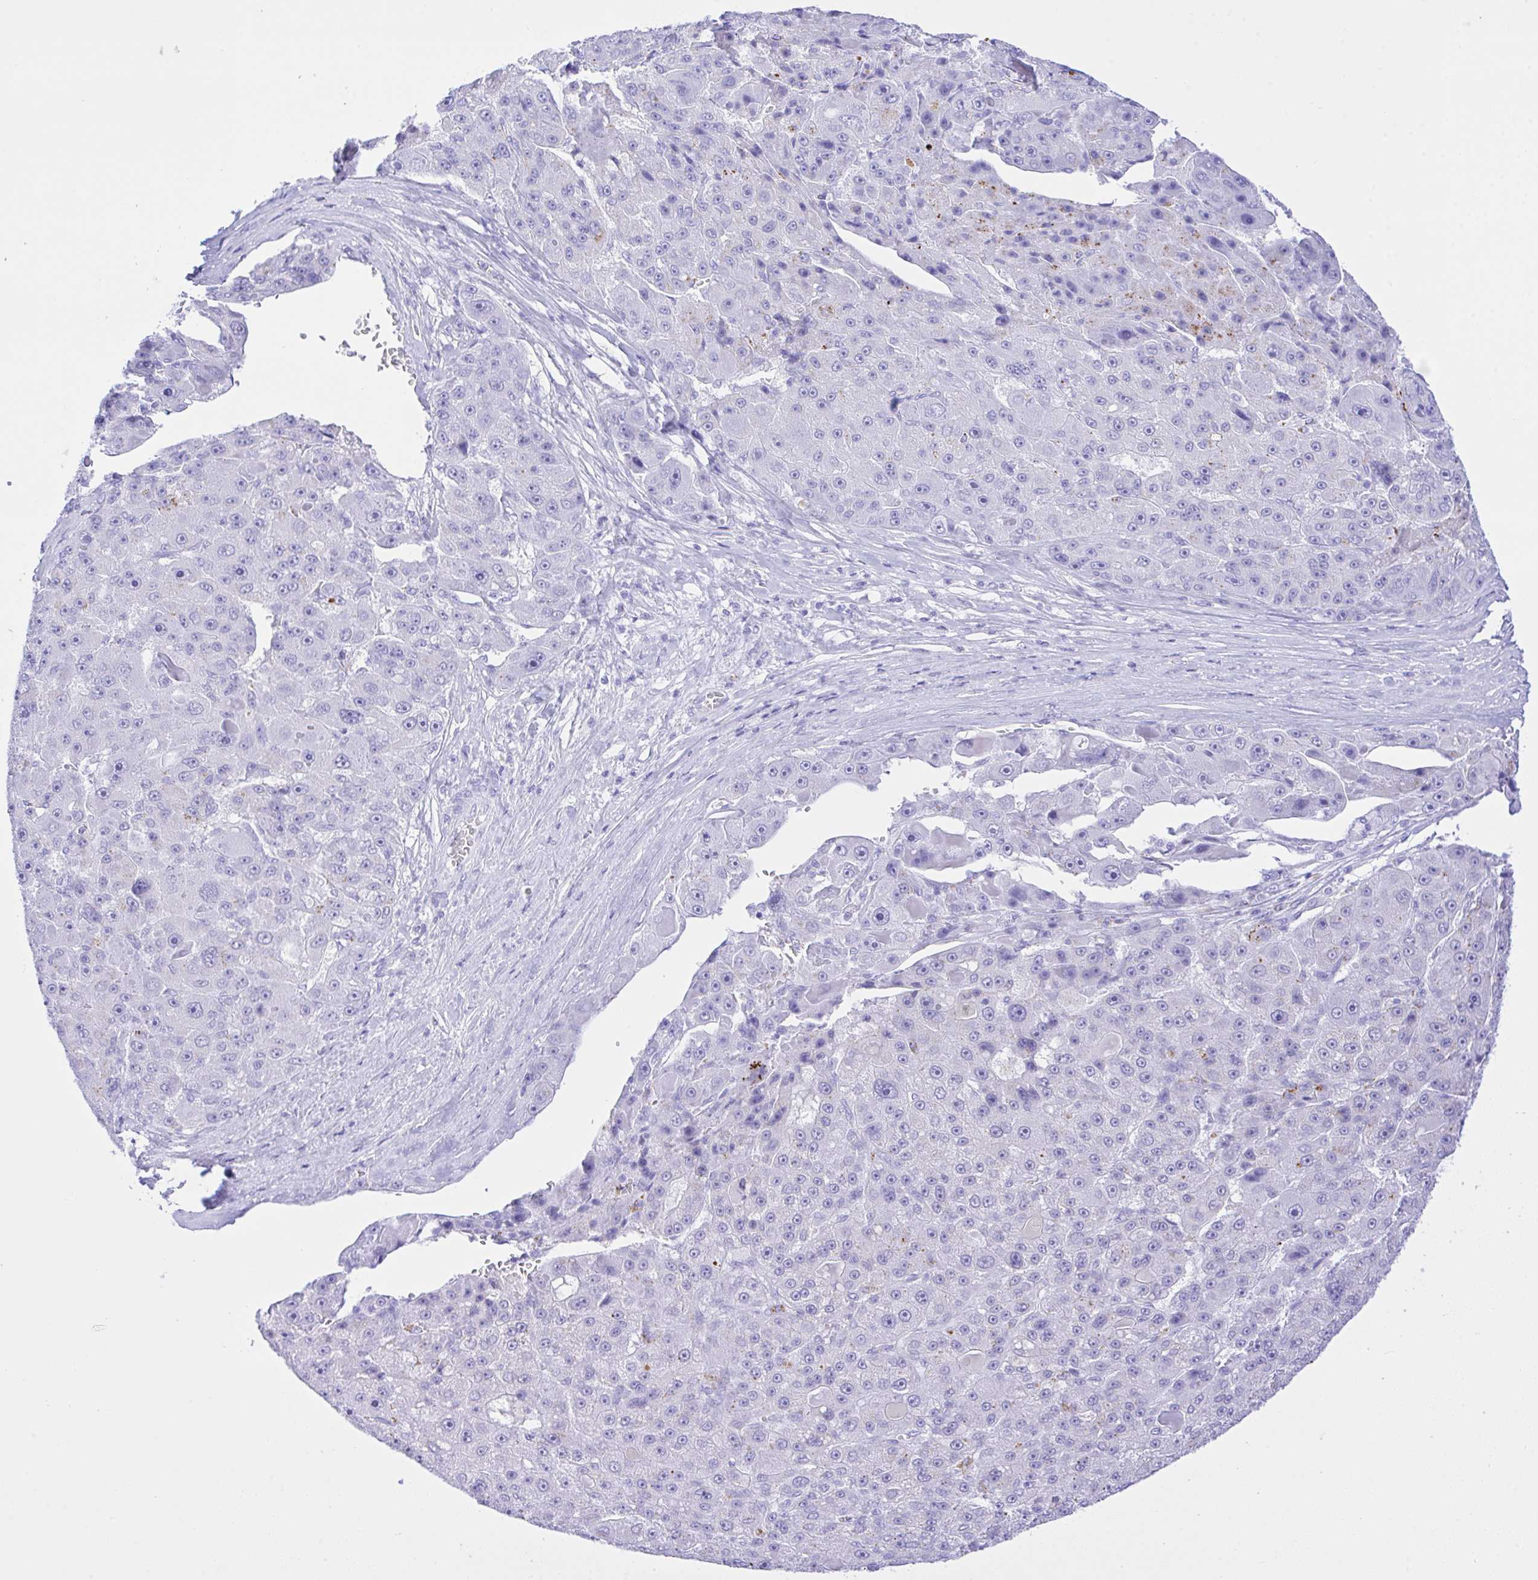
{"staining": {"intensity": "negative", "quantity": "none", "location": "none"}, "tissue": "liver cancer", "cell_type": "Tumor cells", "image_type": "cancer", "snomed": [{"axis": "morphology", "description": "Carcinoma, Hepatocellular, NOS"}, {"axis": "topography", "description": "Liver"}], "caption": "The IHC photomicrograph has no significant expression in tumor cells of hepatocellular carcinoma (liver) tissue.", "gene": "SELENOV", "patient": {"sex": "male", "age": 76}}